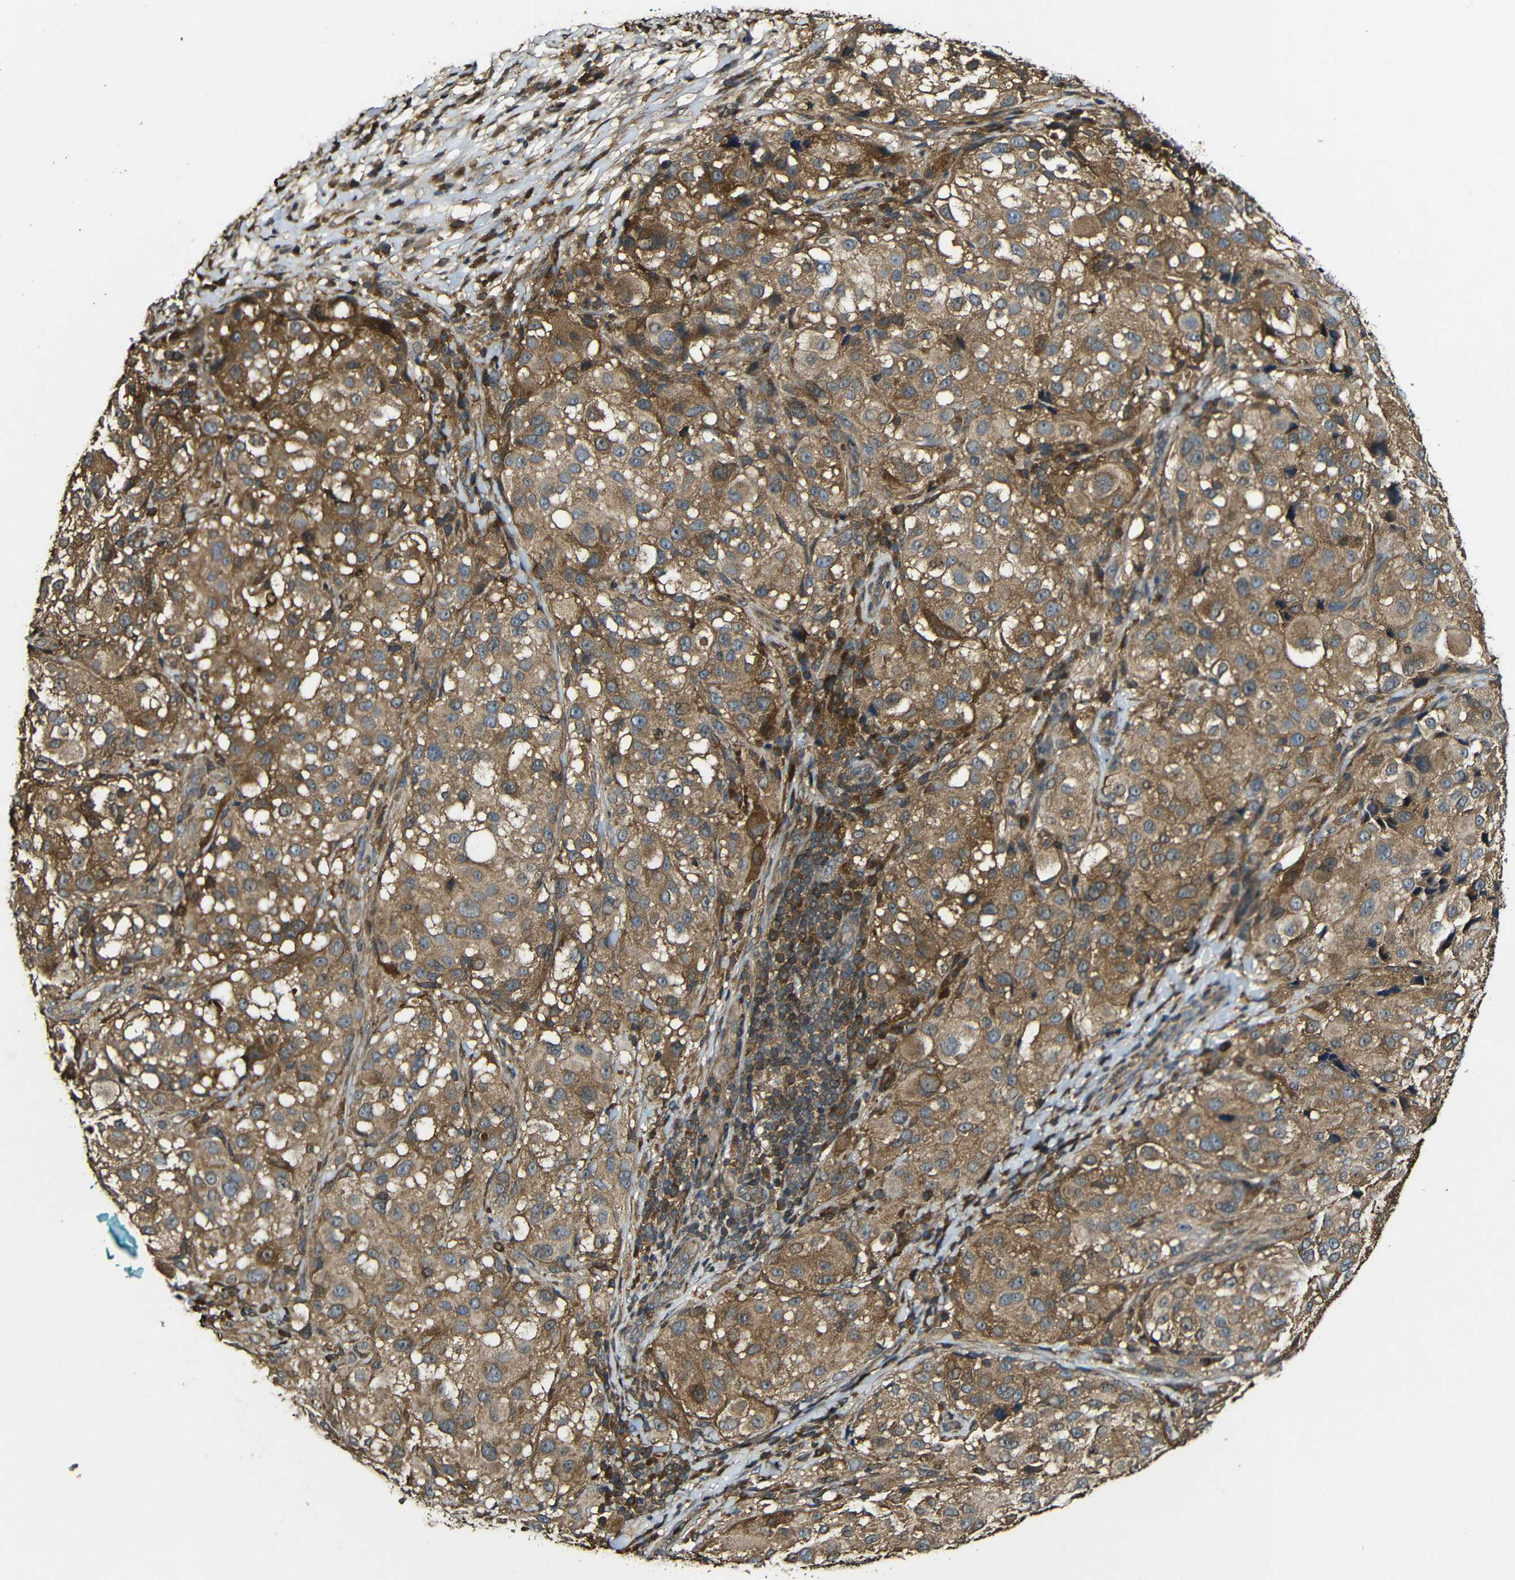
{"staining": {"intensity": "moderate", "quantity": ">75%", "location": "cytoplasmic/membranous"}, "tissue": "melanoma", "cell_type": "Tumor cells", "image_type": "cancer", "snomed": [{"axis": "morphology", "description": "Necrosis, NOS"}, {"axis": "morphology", "description": "Malignant melanoma, NOS"}, {"axis": "topography", "description": "Skin"}], "caption": "This histopathology image shows IHC staining of melanoma, with medium moderate cytoplasmic/membranous staining in approximately >75% of tumor cells.", "gene": "CASP8", "patient": {"sex": "female", "age": 87}}